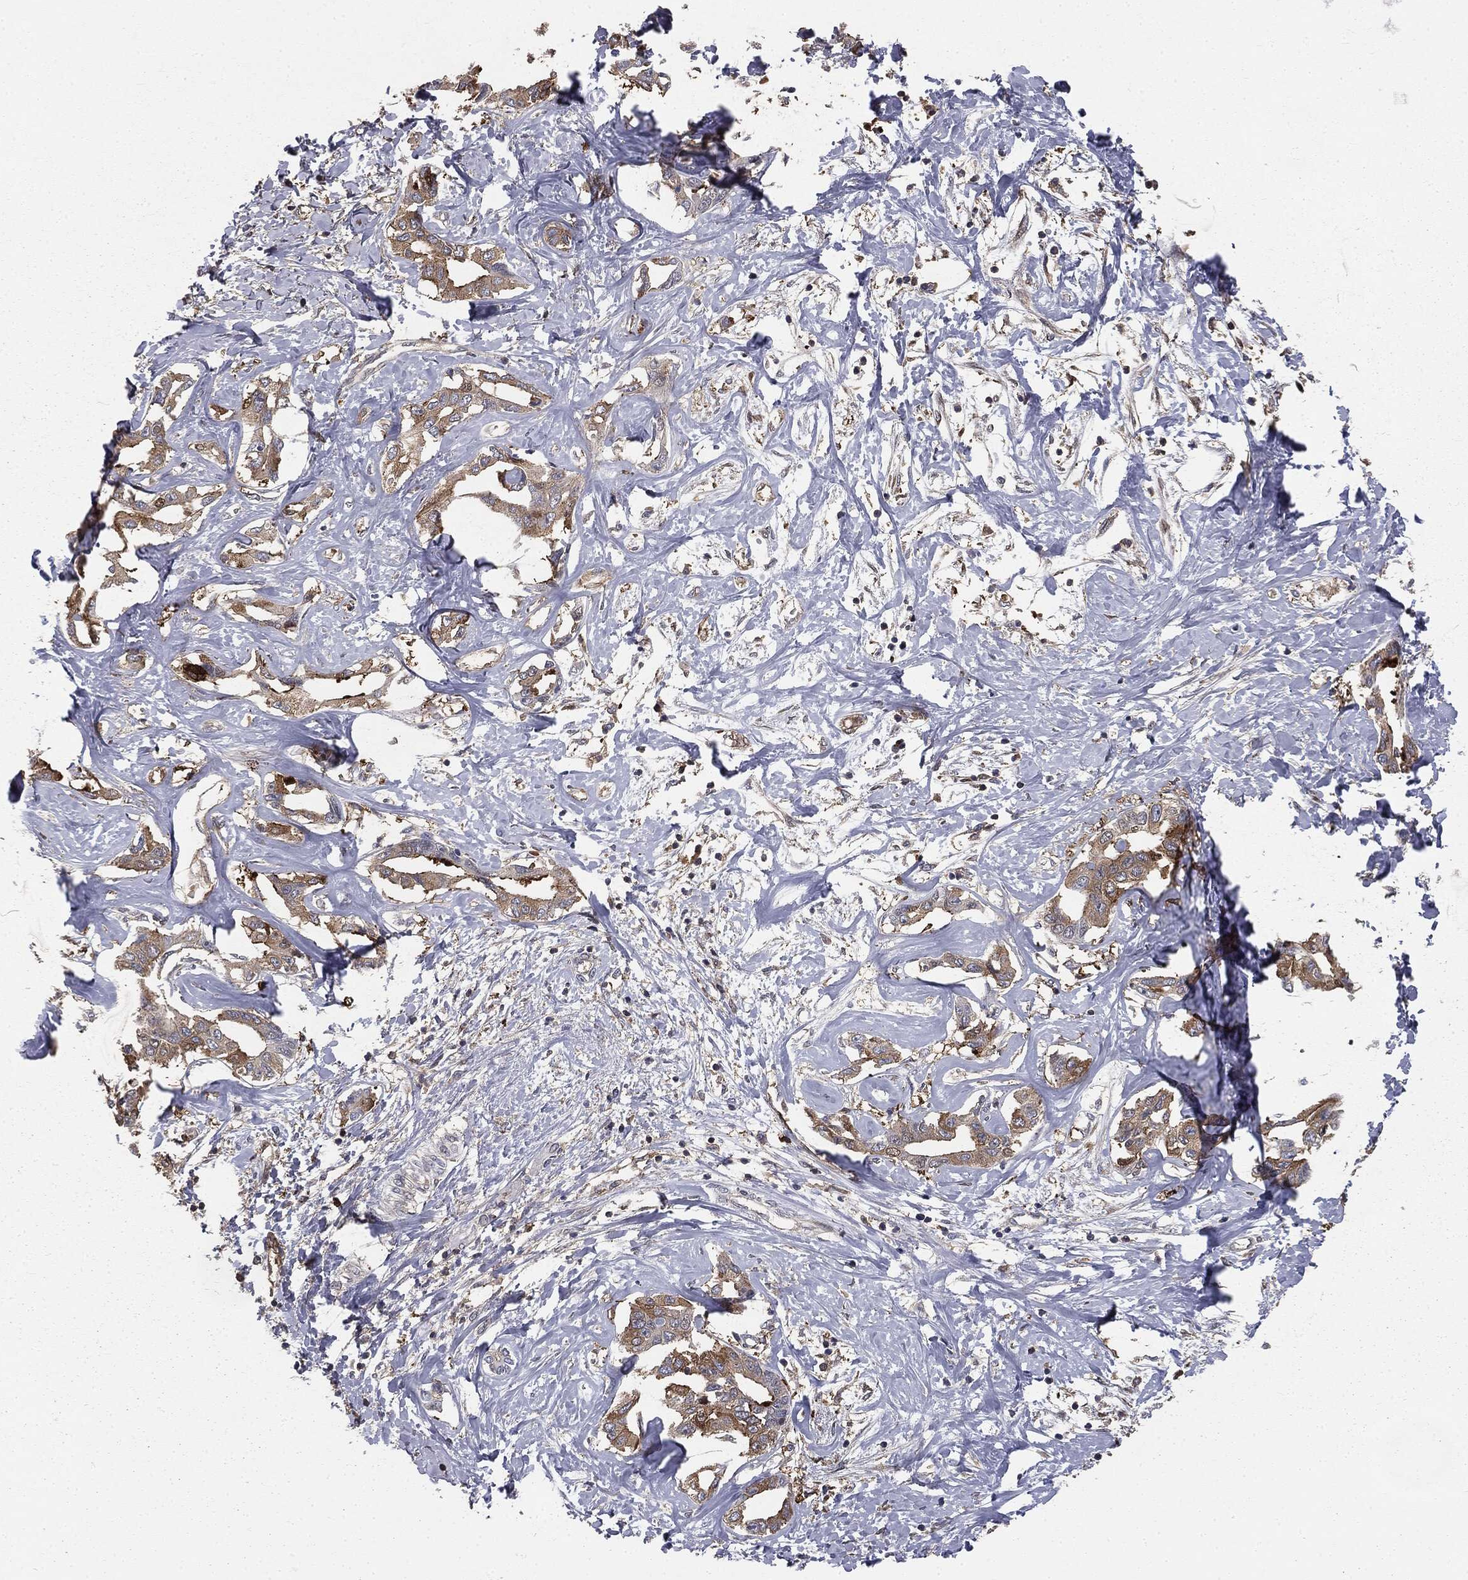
{"staining": {"intensity": "moderate", "quantity": ">75%", "location": "cytoplasmic/membranous"}, "tissue": "liver cancer", "cell_type": "Tumor cells", "image_type": "cancer", "snomed": [{"axis": "morphology", "description": "Cholangiocarcinoma"}, {"axis": "topography", "description": "Liver"}], "caption": "Human liver cholangiocarcinoma stained with a protein marker exhibits moderate staining in tumor cells.", "gene": "GNB5", "patient": {"sex": "male", "age": 59}}